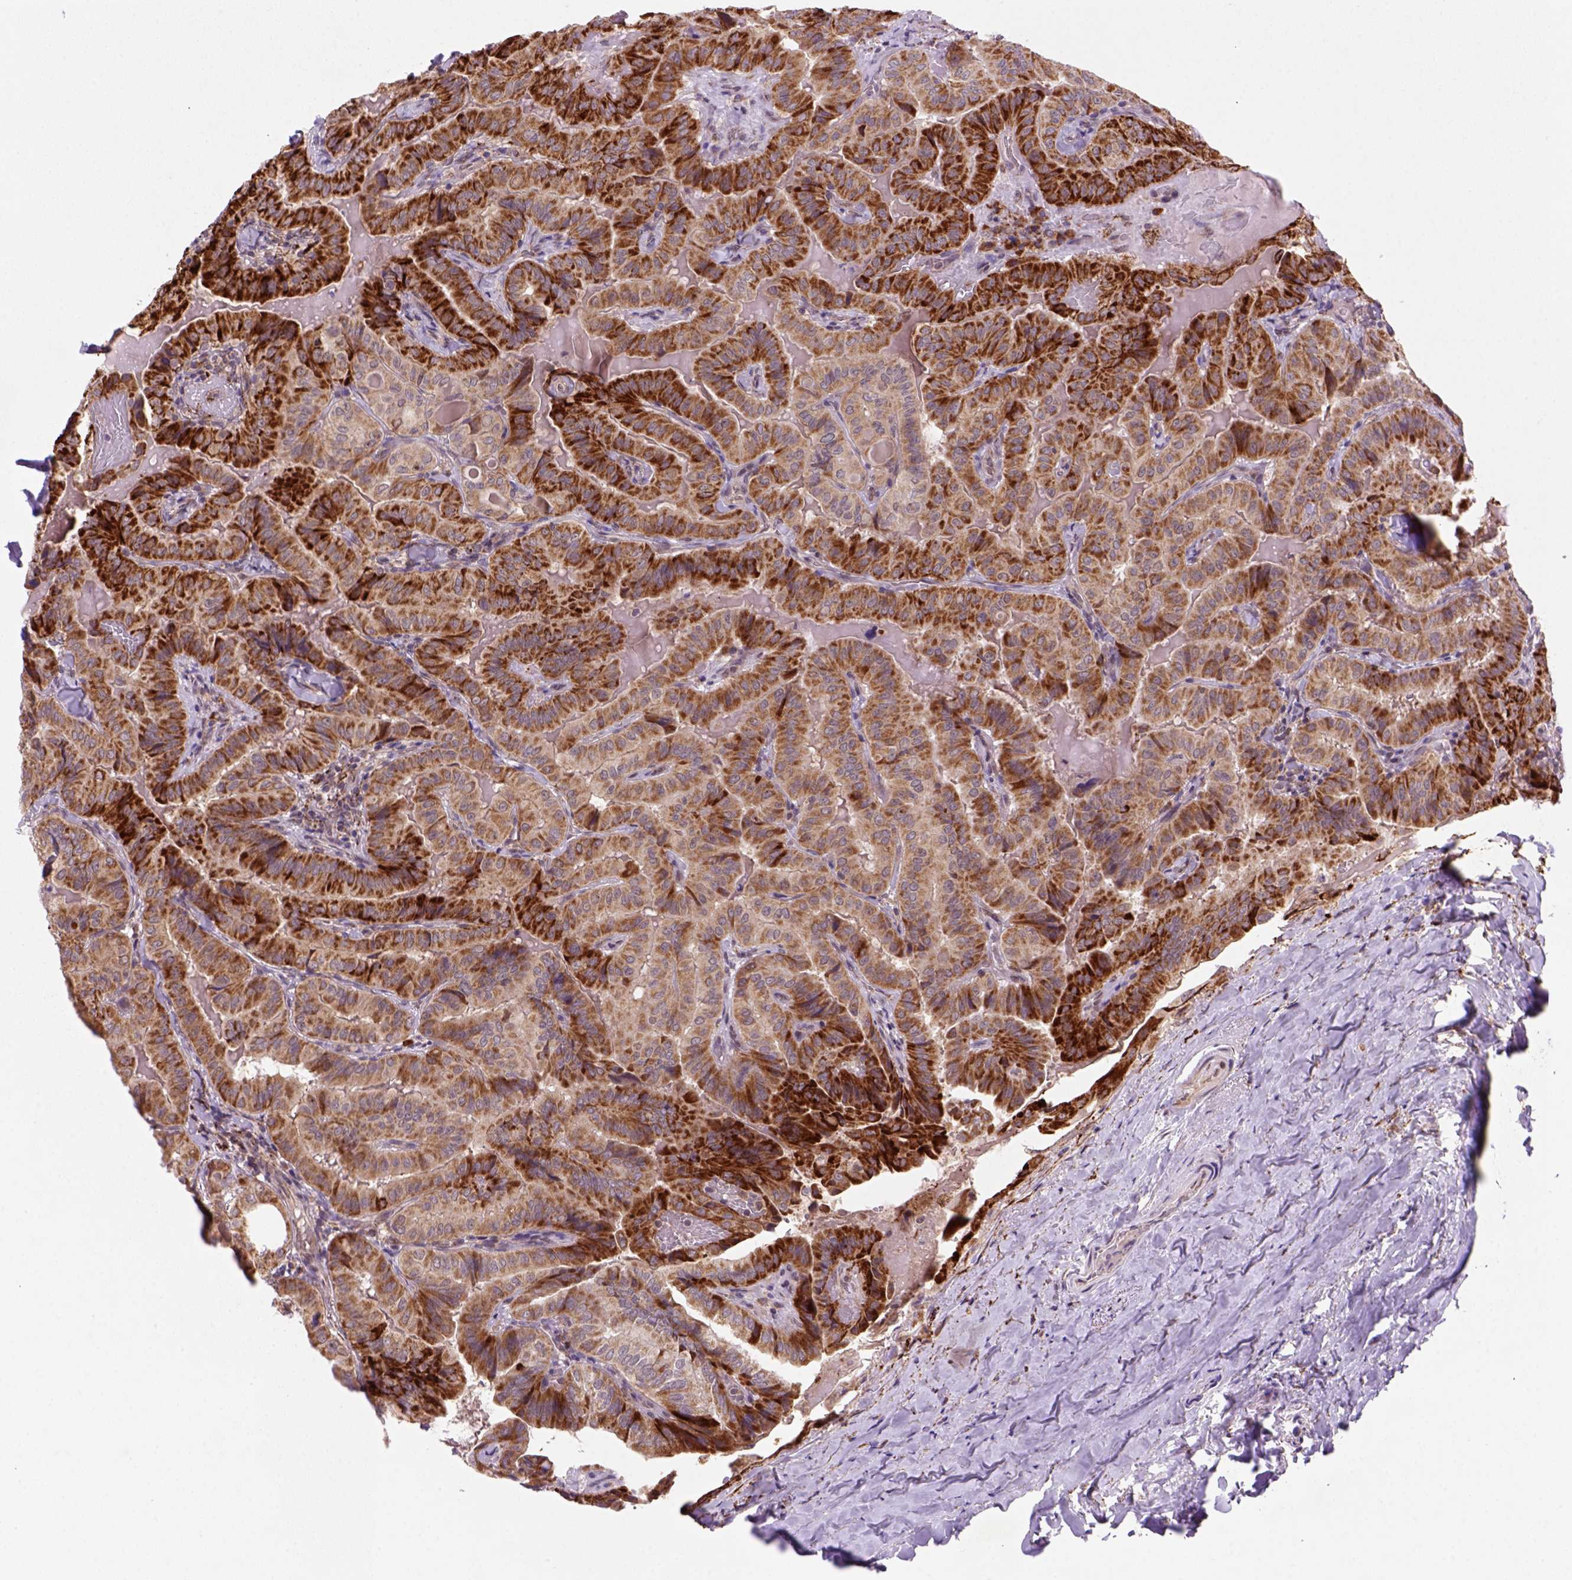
{"staining": {"intensity": "strong", "quantity": ">75%", "location": "cytoplasmic/membranous"}, "tissue": "thyroid cancer", "cell_type": "Tumor cells", "image_type": "cancer", "snomed": [{"axis": "morphology", "description": "Papillary adenocarcinoma, NOS"}, {"axis": "topography", "description": "Thyroid gland"}], "caption": "An IHC micrograph of tumor tissue is shown. Protein staining in brown labels strong cytoplasmic/membranous positivity in thyroid cancer (papillary adenocarcinoma) within tumor cells. The staining is performed using DAB (3,3'-diaminobenzidine) brown chromogen to label protein expression. The nuclei are counter-stained blue using hematoxylin.", "gene": "FZD7", "patient": {"sex": "female", "age": 68}}